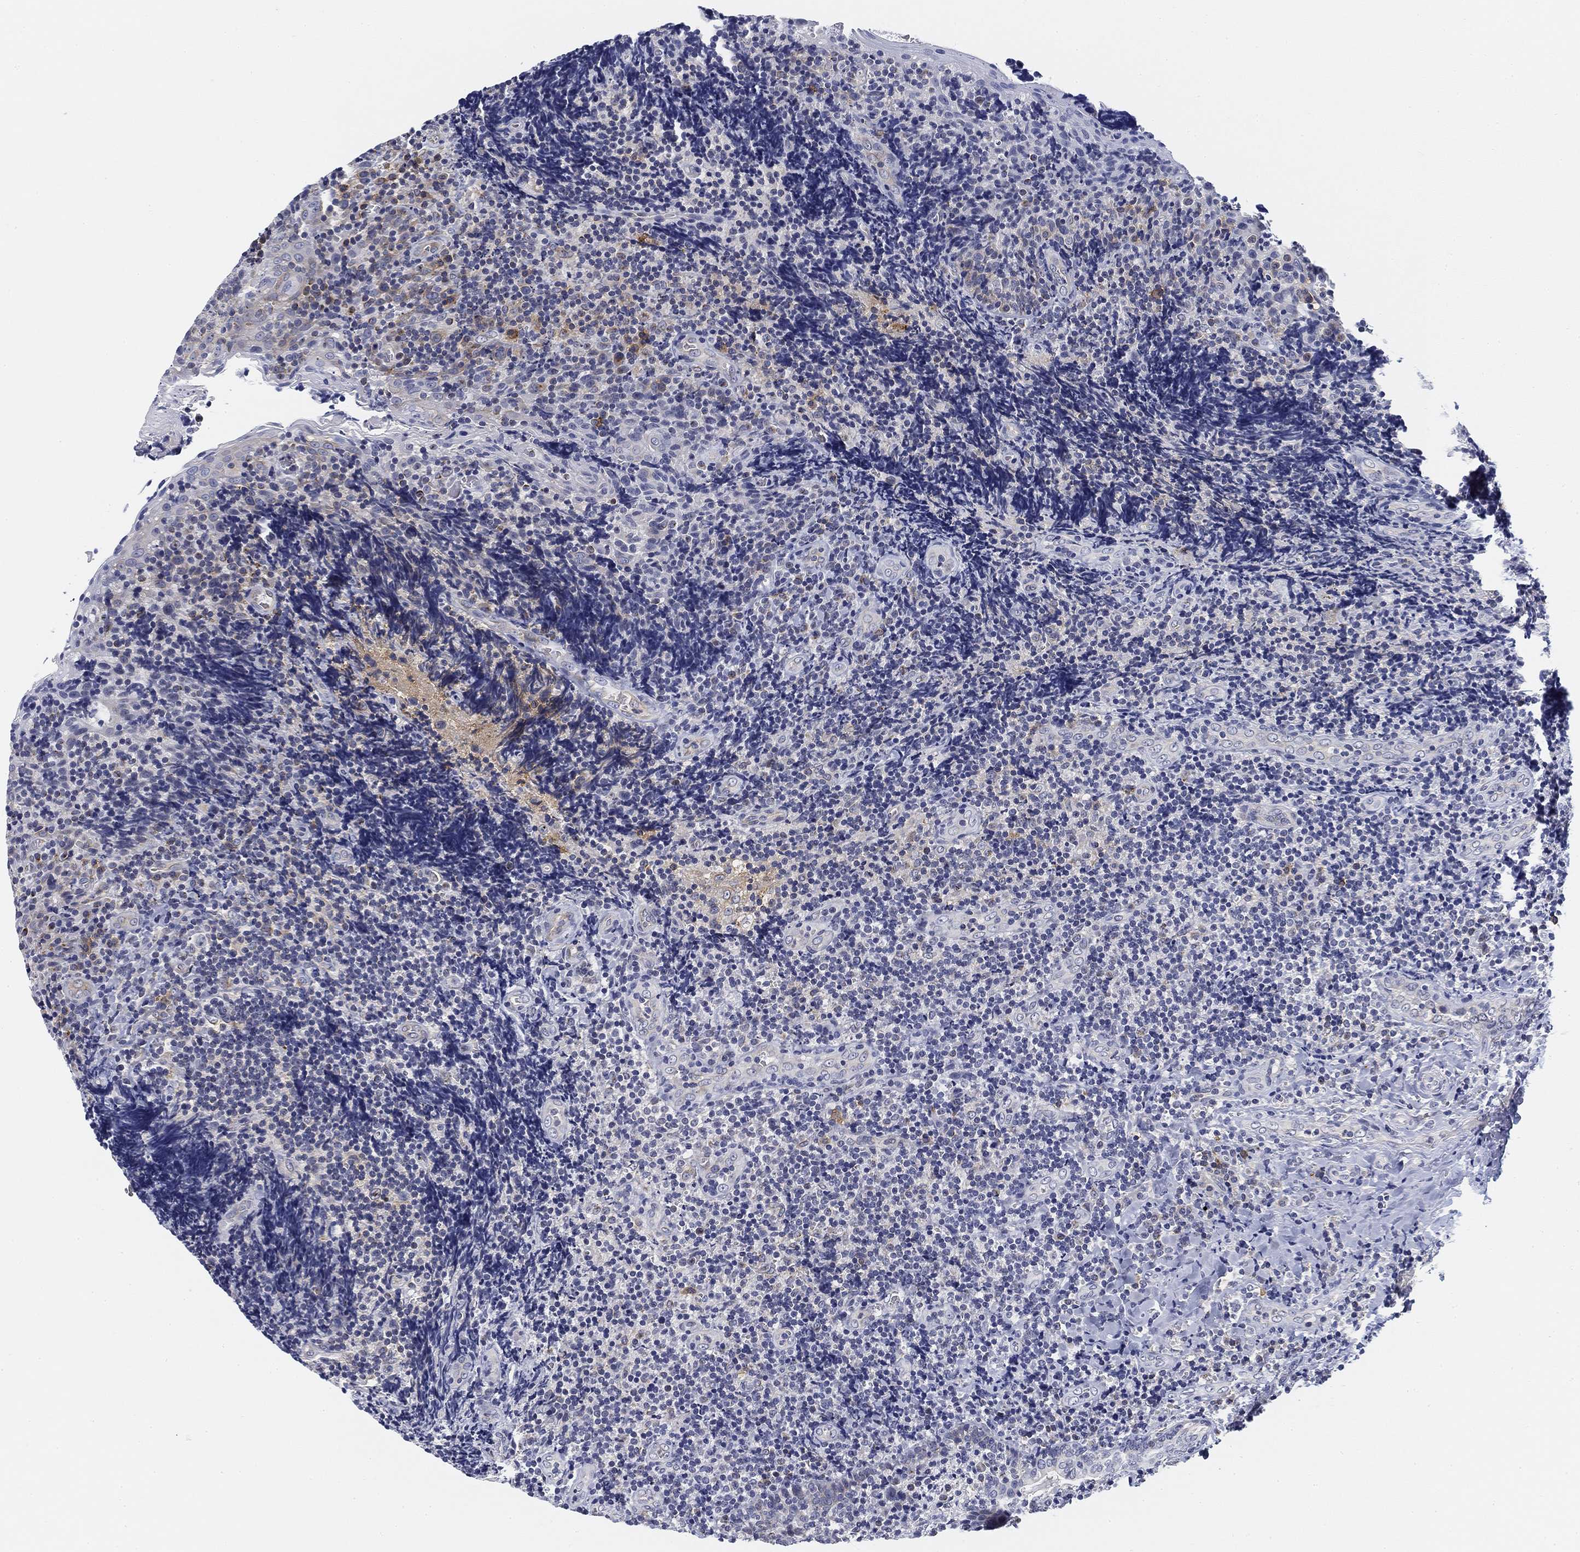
{"staining": {"intensity": "weak", "quantity": "<25%", "location": "cytoplasmic/membranous"}, "tissue": "tonsil", "cell_type": "Germinal center cells", "image_type": "normal", "snomed": [{"axis": "morphology", "description": "Normal tissue, NOS"}, {"axis": "morphology", "description": "Inflammation, NOS"}, {"axis": "topography", "description": "Tonsil"}], "caption": "This is an IHC photomicrograph of benign tonsil. There is no positivity in germinal center cells.", "gene": "SLC2A5", "patient": {"sex": "female", "age": 31}}